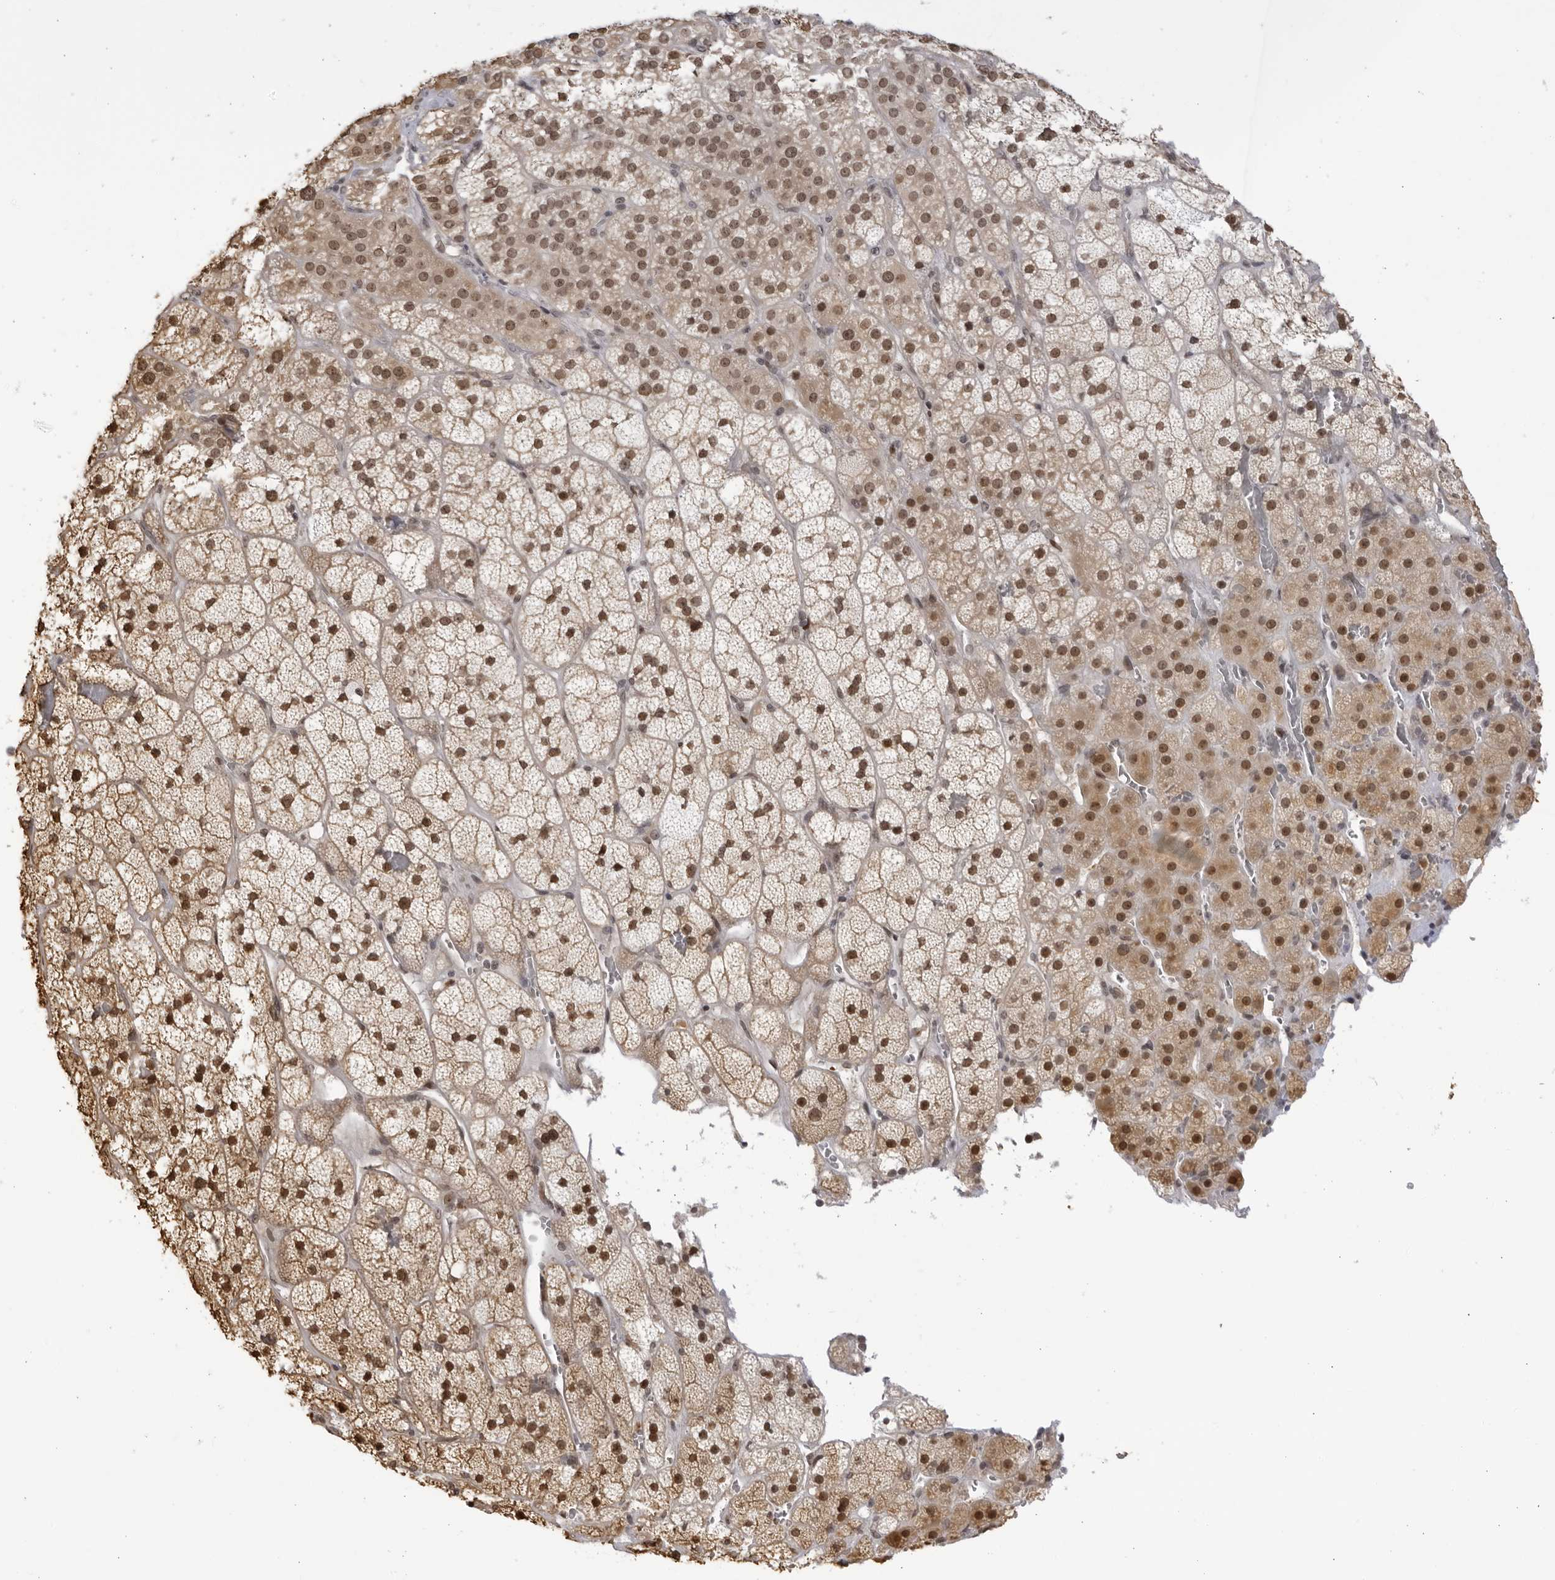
{"staining": {"intensity": "moderate", "quantity": ">75%", "location": "cytoplasmic/membranous,nuclear"}, "tissue": "adrenal gland", "cell_type": "Glandular cells", "image_type": "normal", "snomed": [{"axis": "morphology", "description": "Normal tissue, NOS"}, {"axis": "topography", "description": "Adrenal gland"}], "caption": "IHC staining of normal adrenal gland, which shows medium levels of moderate cytoplasmic/membranous,nuclear positivity in about >75% of glandular cells indicating moderate cytoplasmic/membranous,nuclear protein staining. The staining was performed using DAB (brown) for protein detection and nuclei were counterstained in hematoxylin (blue).", "gene": "RASGEF1C", "patient": {"sex": "male", "age": 57}}